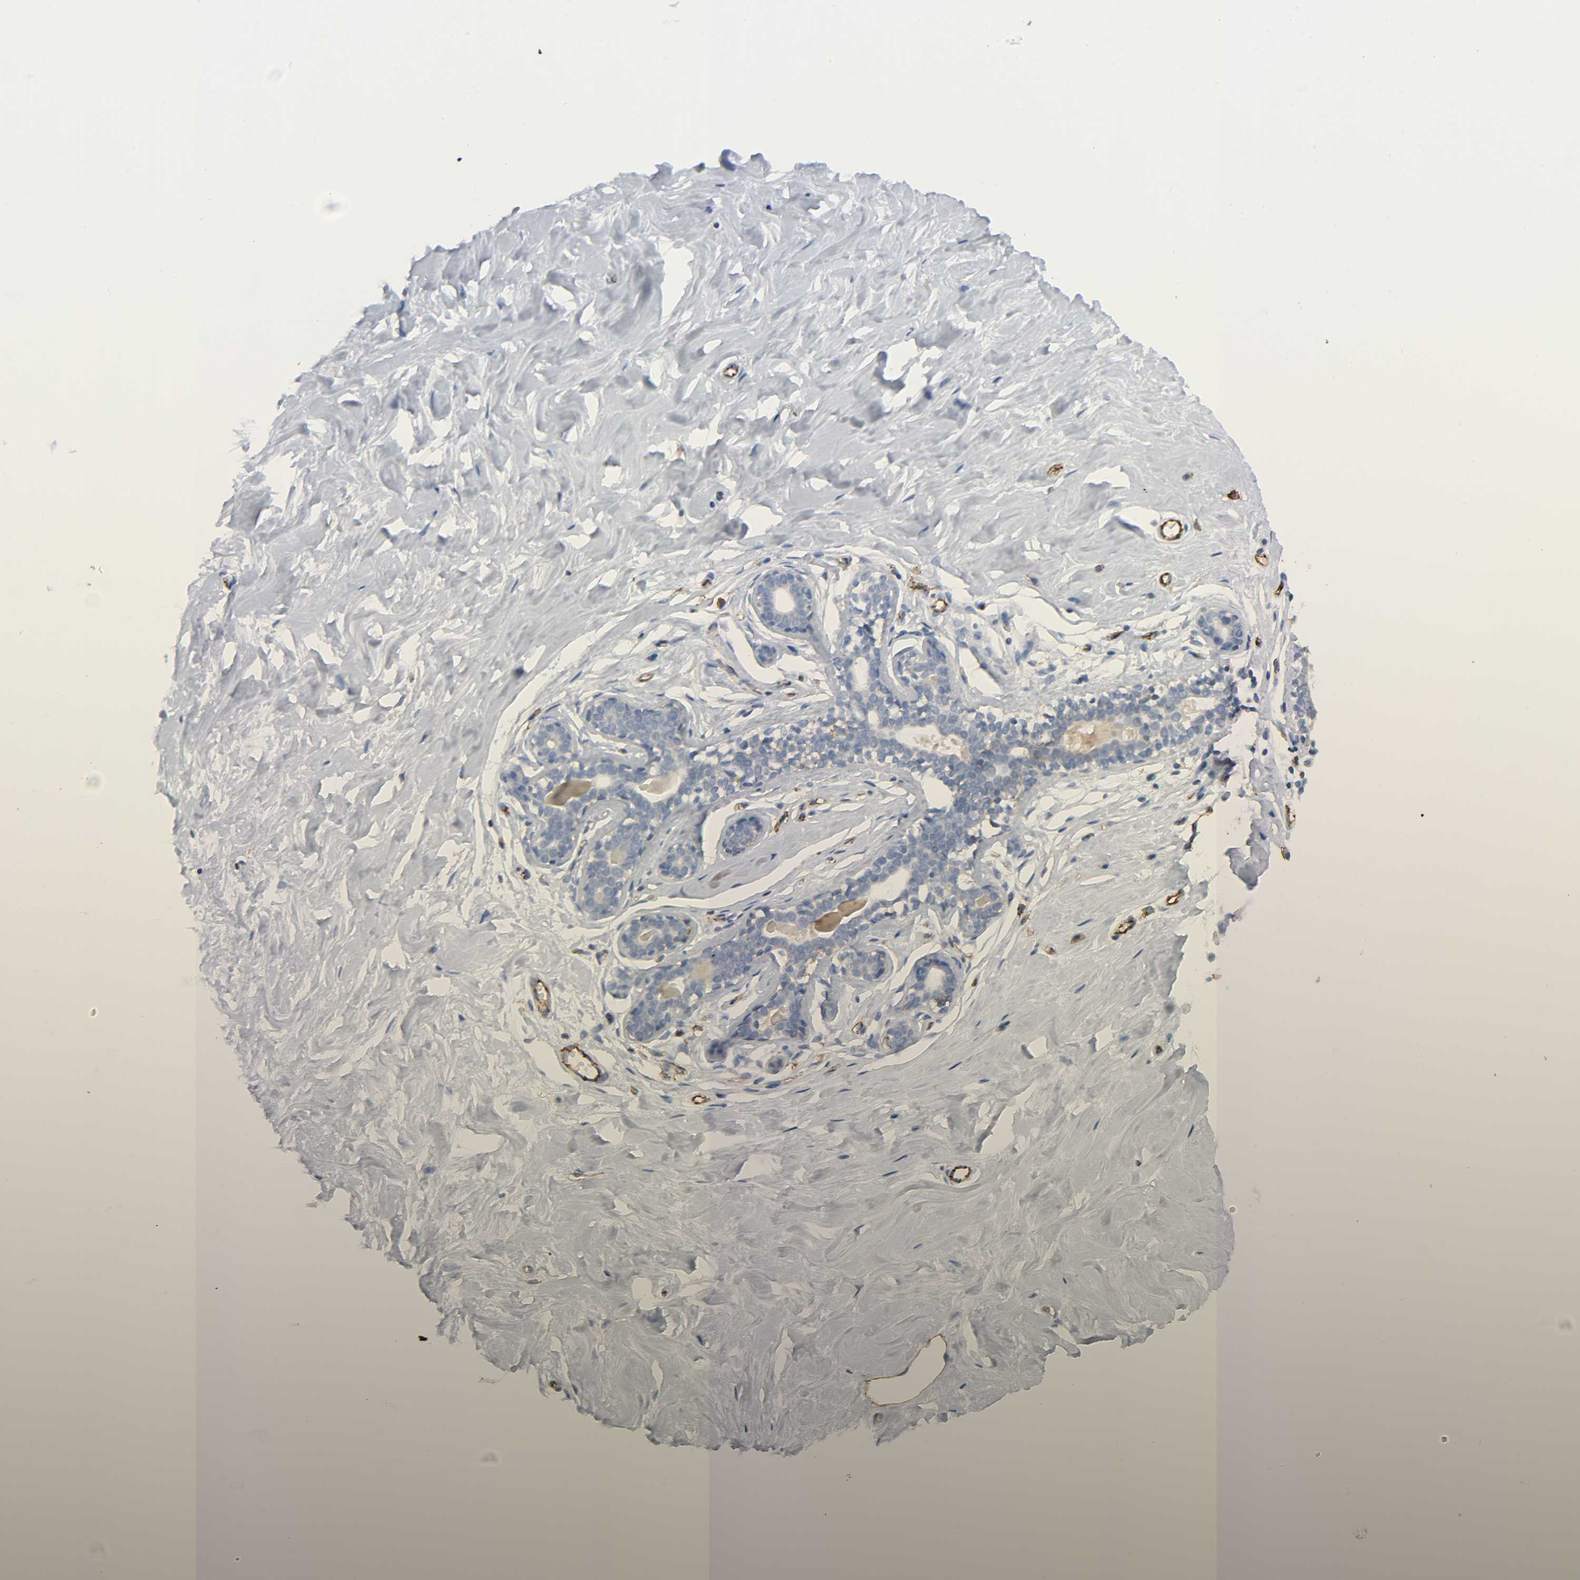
{"staining": {"intensity": "negative", "quantity": "none", "location": "none"}, "tissue": "breast", "cell_type": "Adipocytes", "image_type": "normal", "snomed": [{"axis": "morphology", "description": "Normal tissue, NOS"}, {"axis": "topography", "description": "Breast"}], "caption": "The immunohistochemistry photomicrograph has no significant expression in adipocytes of breast. (DAB immunohistochemistry (IHC) with hematoxylin counter stain).", "gene": "PECAM1", "patient": {"sex": "female", "age": 23}}